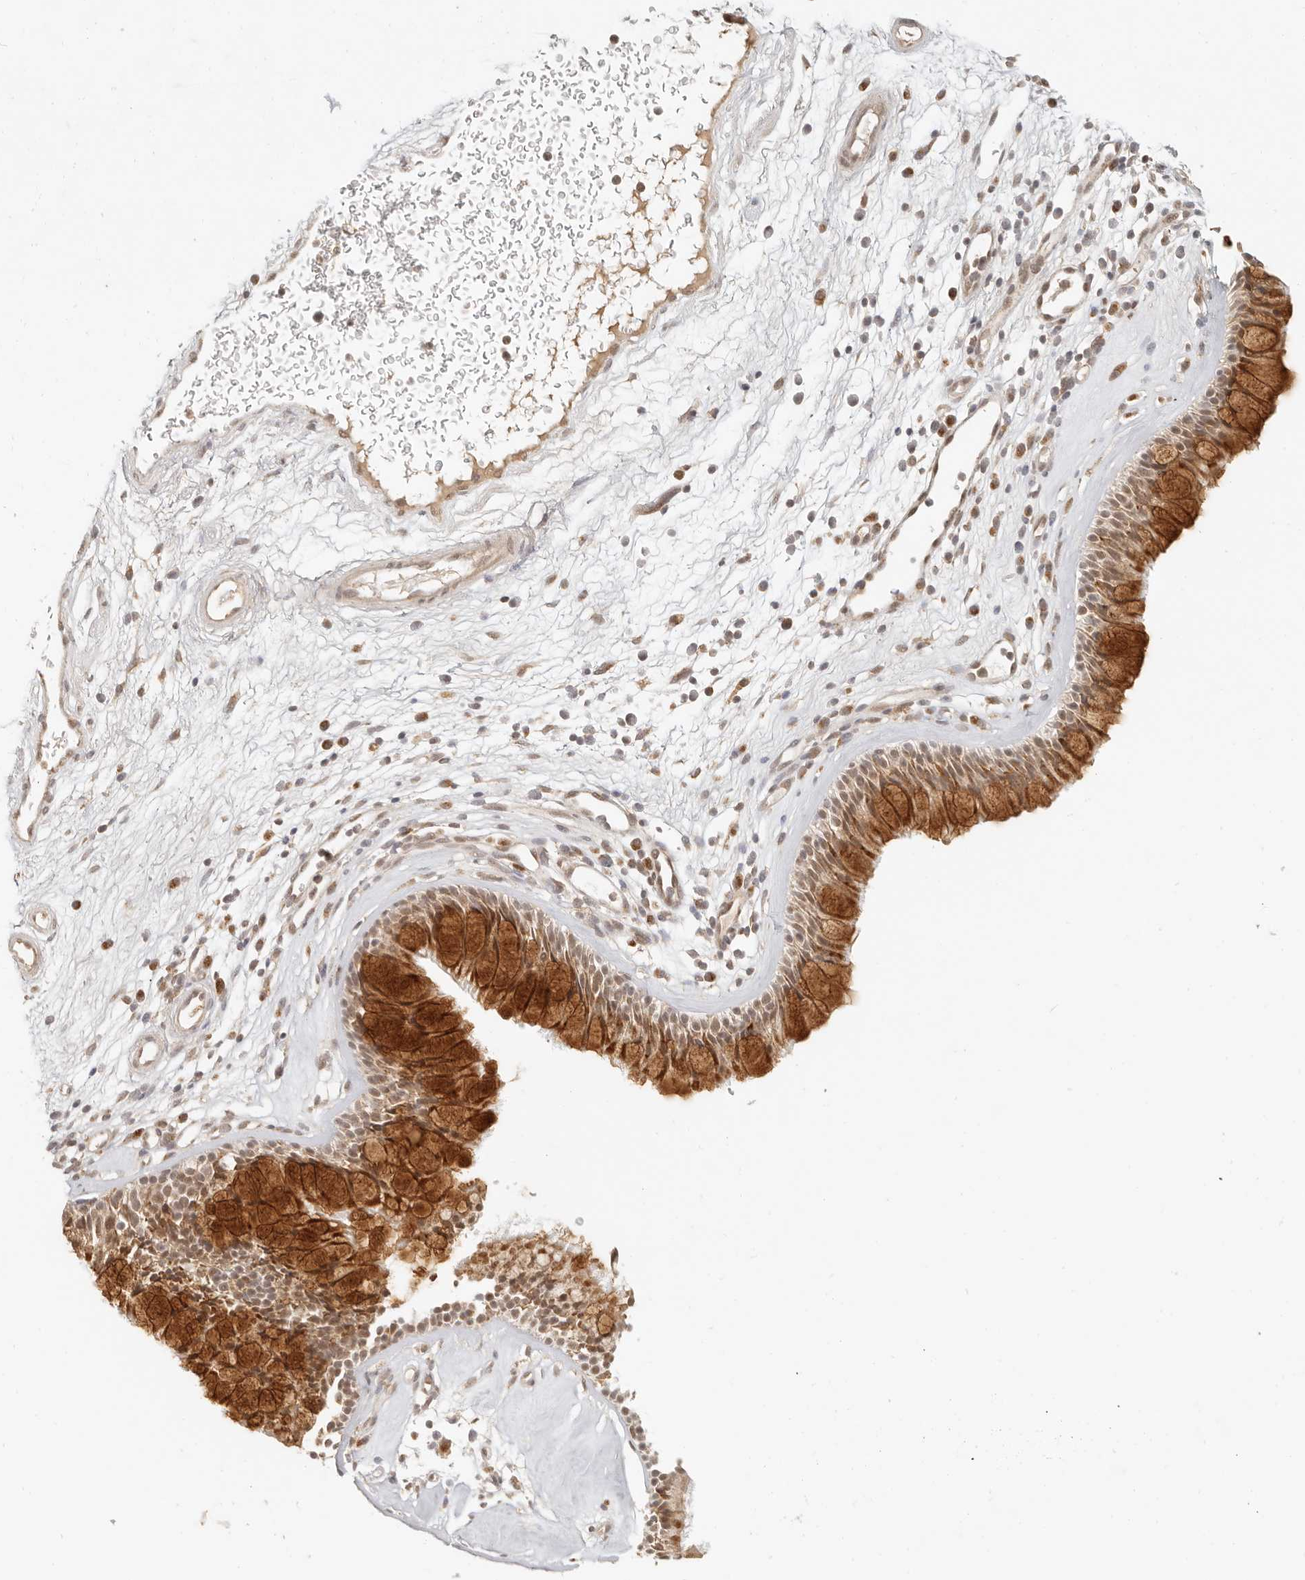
{"staining": {"intensity": "strong", "quantity": ">75%", "location": "cytoplasmic/membranous,nuclear"}, "tissue": "nasopharynx", "cell_type": "Respiratory epithelial cells", "image_type": "normal", "snomed": [{"axis": "morphology", "description": "Normal tissue, NOS"}, {"axis": "morphology", "description": "Inflammation, NOS"}, {"axis": "morphology", "description": "Malignant melanoma, Metastatic site"}, {"axis": "topography", "description": "Nasopharynx"}], "caption": "Human nasopharynx stained with a protein marker shows strong staining in respiratory epithelial cells.", "gene": "INTS11", "patient": {"sex": "male", "age": 70}}